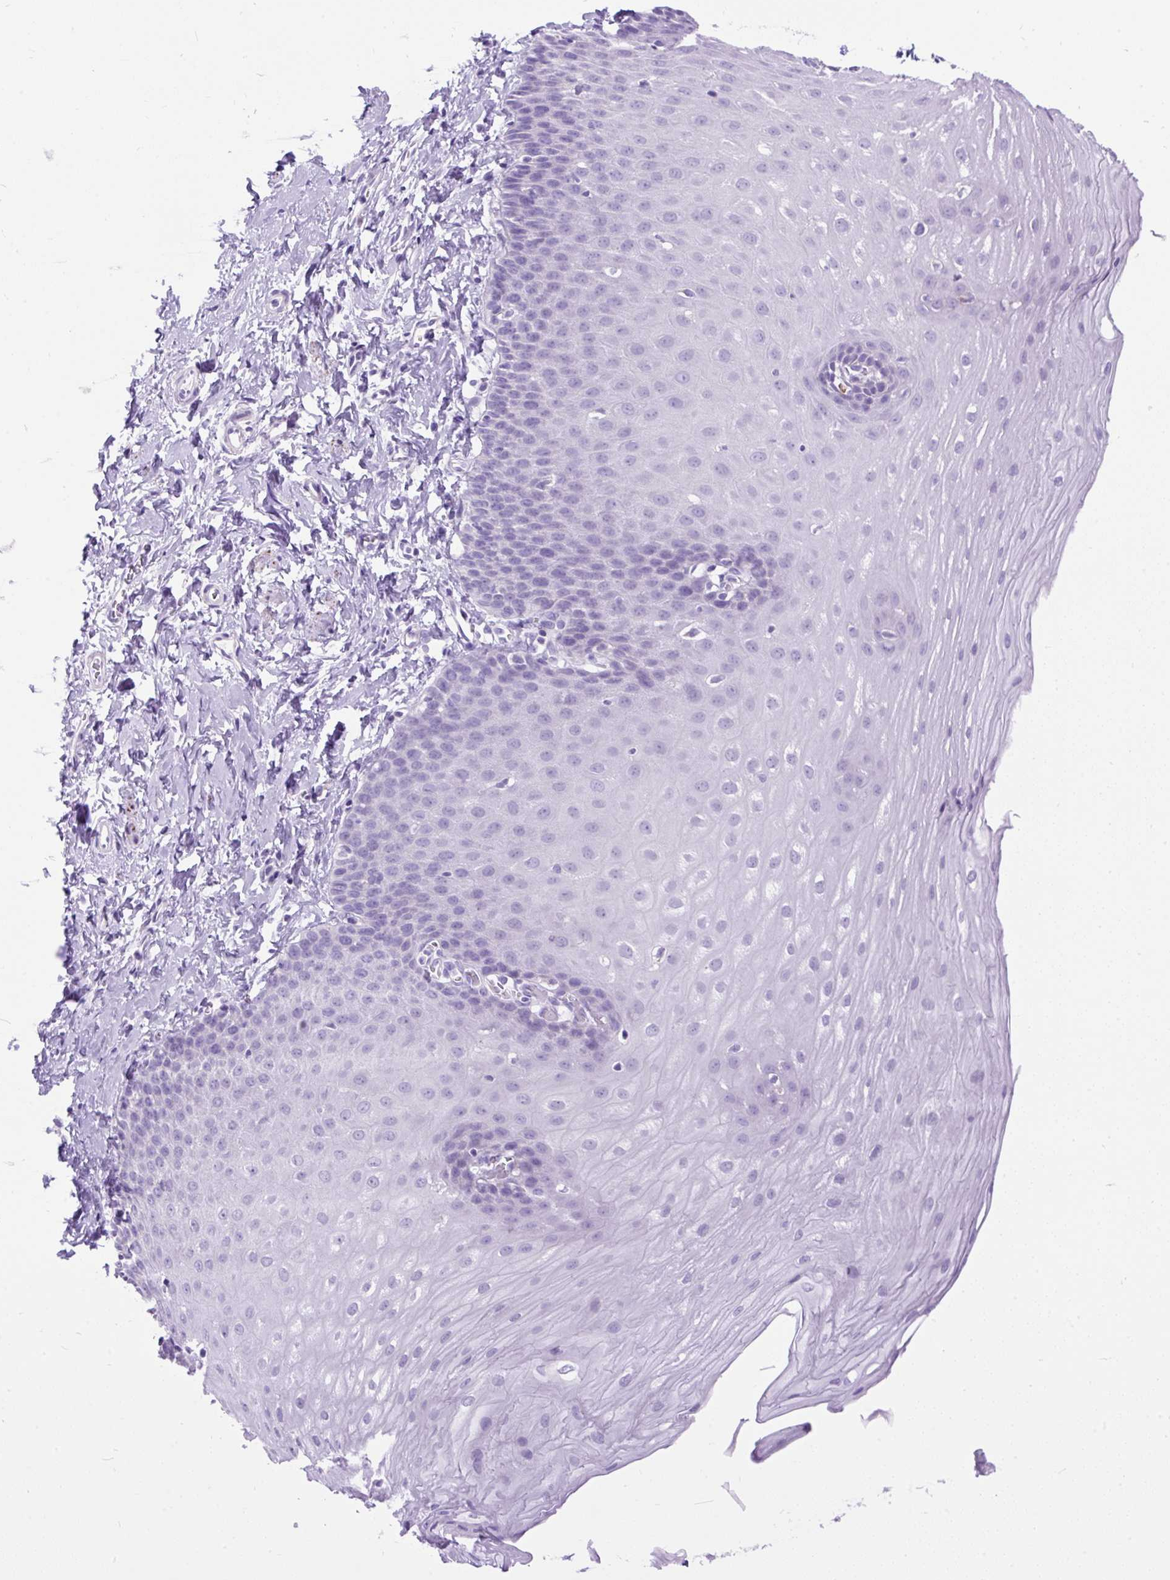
{"staining": {"intensity": "negative", "quantity": "none", "location": "none"}, "tissue": "esophagus", "cell_type": "Squamous epithelial cells", "image_type": "normal", "snomed": [{"axis": "morphology", "description": "Normal tissue, NOS"}, {"axis": "topography", "description": "Esophagus"}], "caption": "DAB (3,3'-diaminobenzidine) immunohistochemical staining of normal esophagus displays no significant positivity in squamous epithelial cells. Nuclei are stained in blue.", "gene": "ZNF256", "patient": {"sex": "male", "age": 70}}